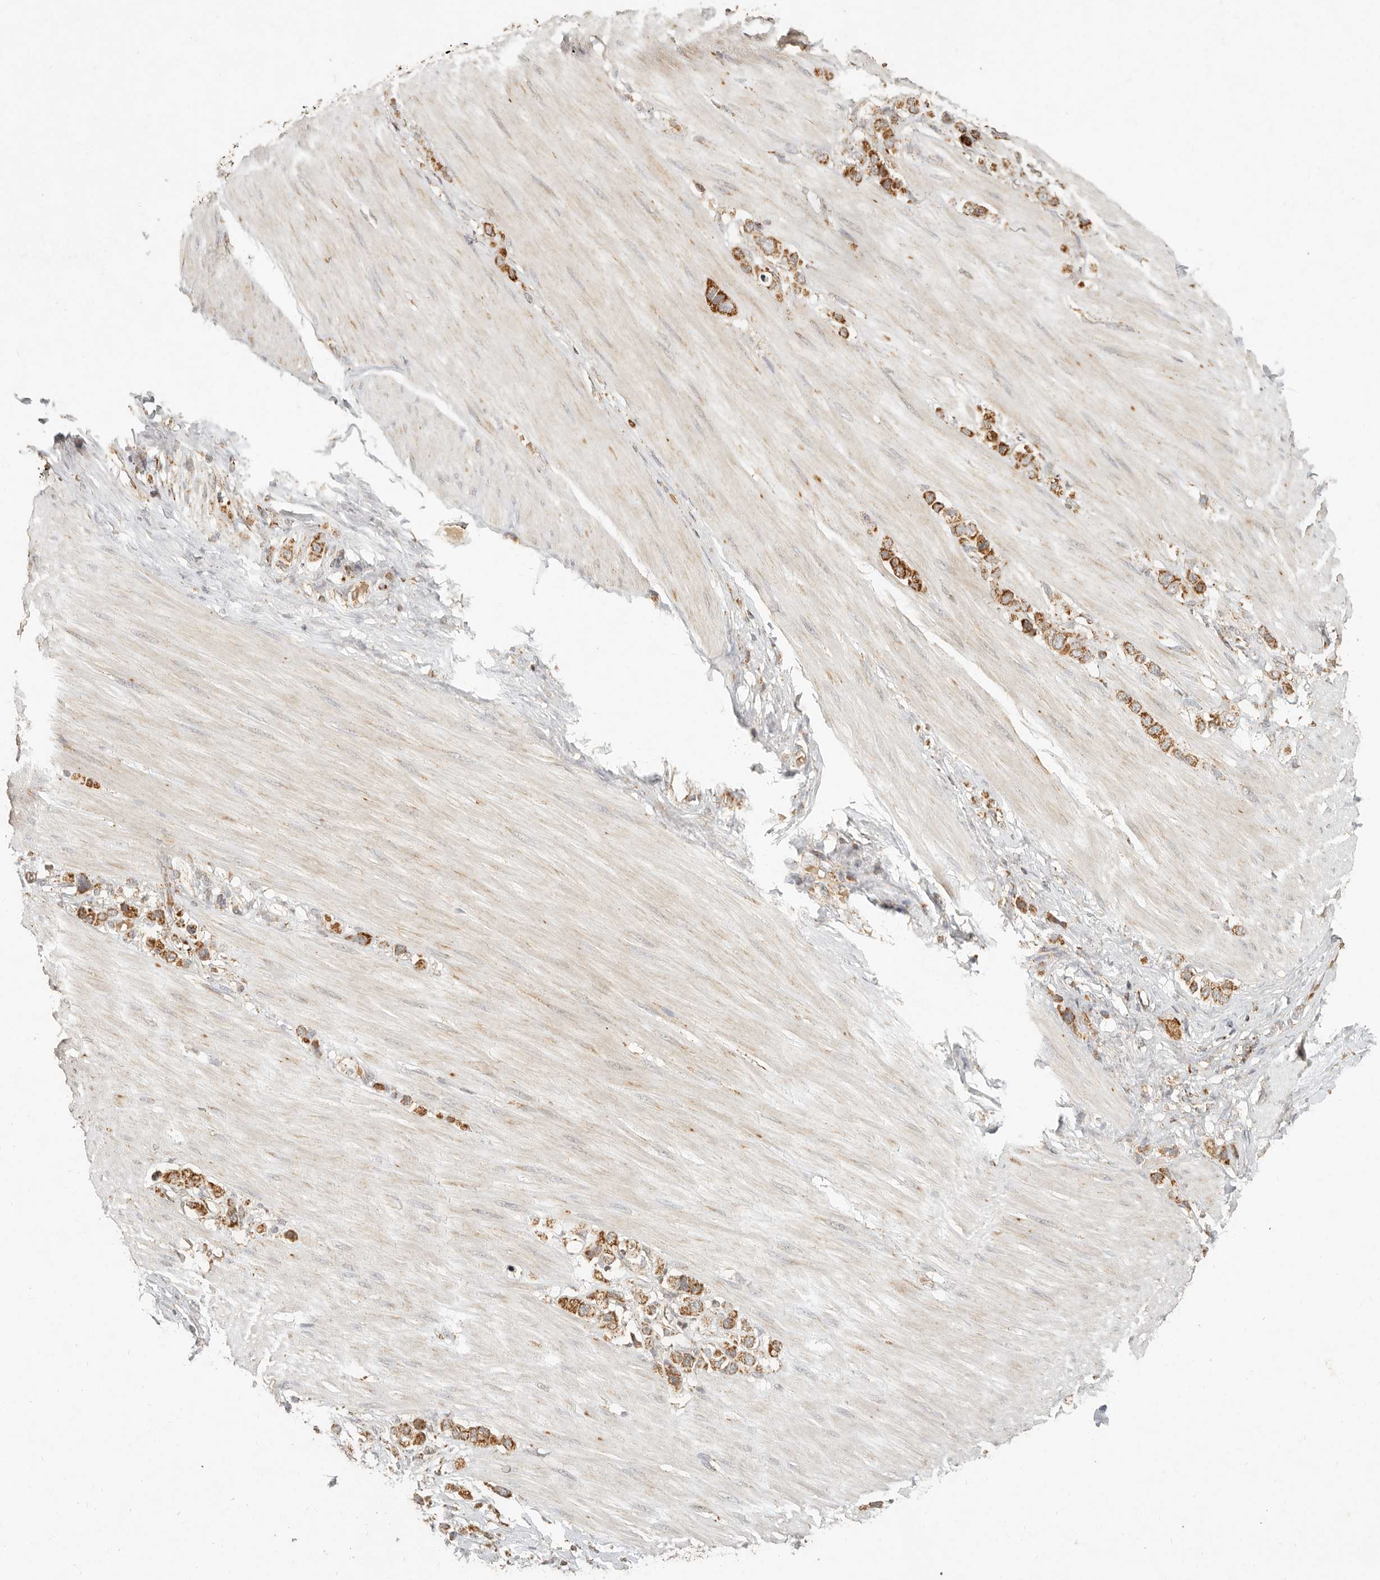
{"staining": {"intensity": "moderate", "quantity": ">75%", "location": "cytoplasmic/membranous"}, "tissue": "stomach cancer", "cell_type": "Tumor cells", "image_type": "cancer", "snomed": [{"axis": "morphology", "description": "Adenocarcinoma, NOS"}, {"axis": "topography", "description": "Stomach"}], "caption": "Moderate cytoplasmic/membranous staining for a protein is present in approximately >75% of tumor cells of stomach cancer using IHC.", "gene": "MRPL55", "patient": {"sex": "female", "age": 65}}